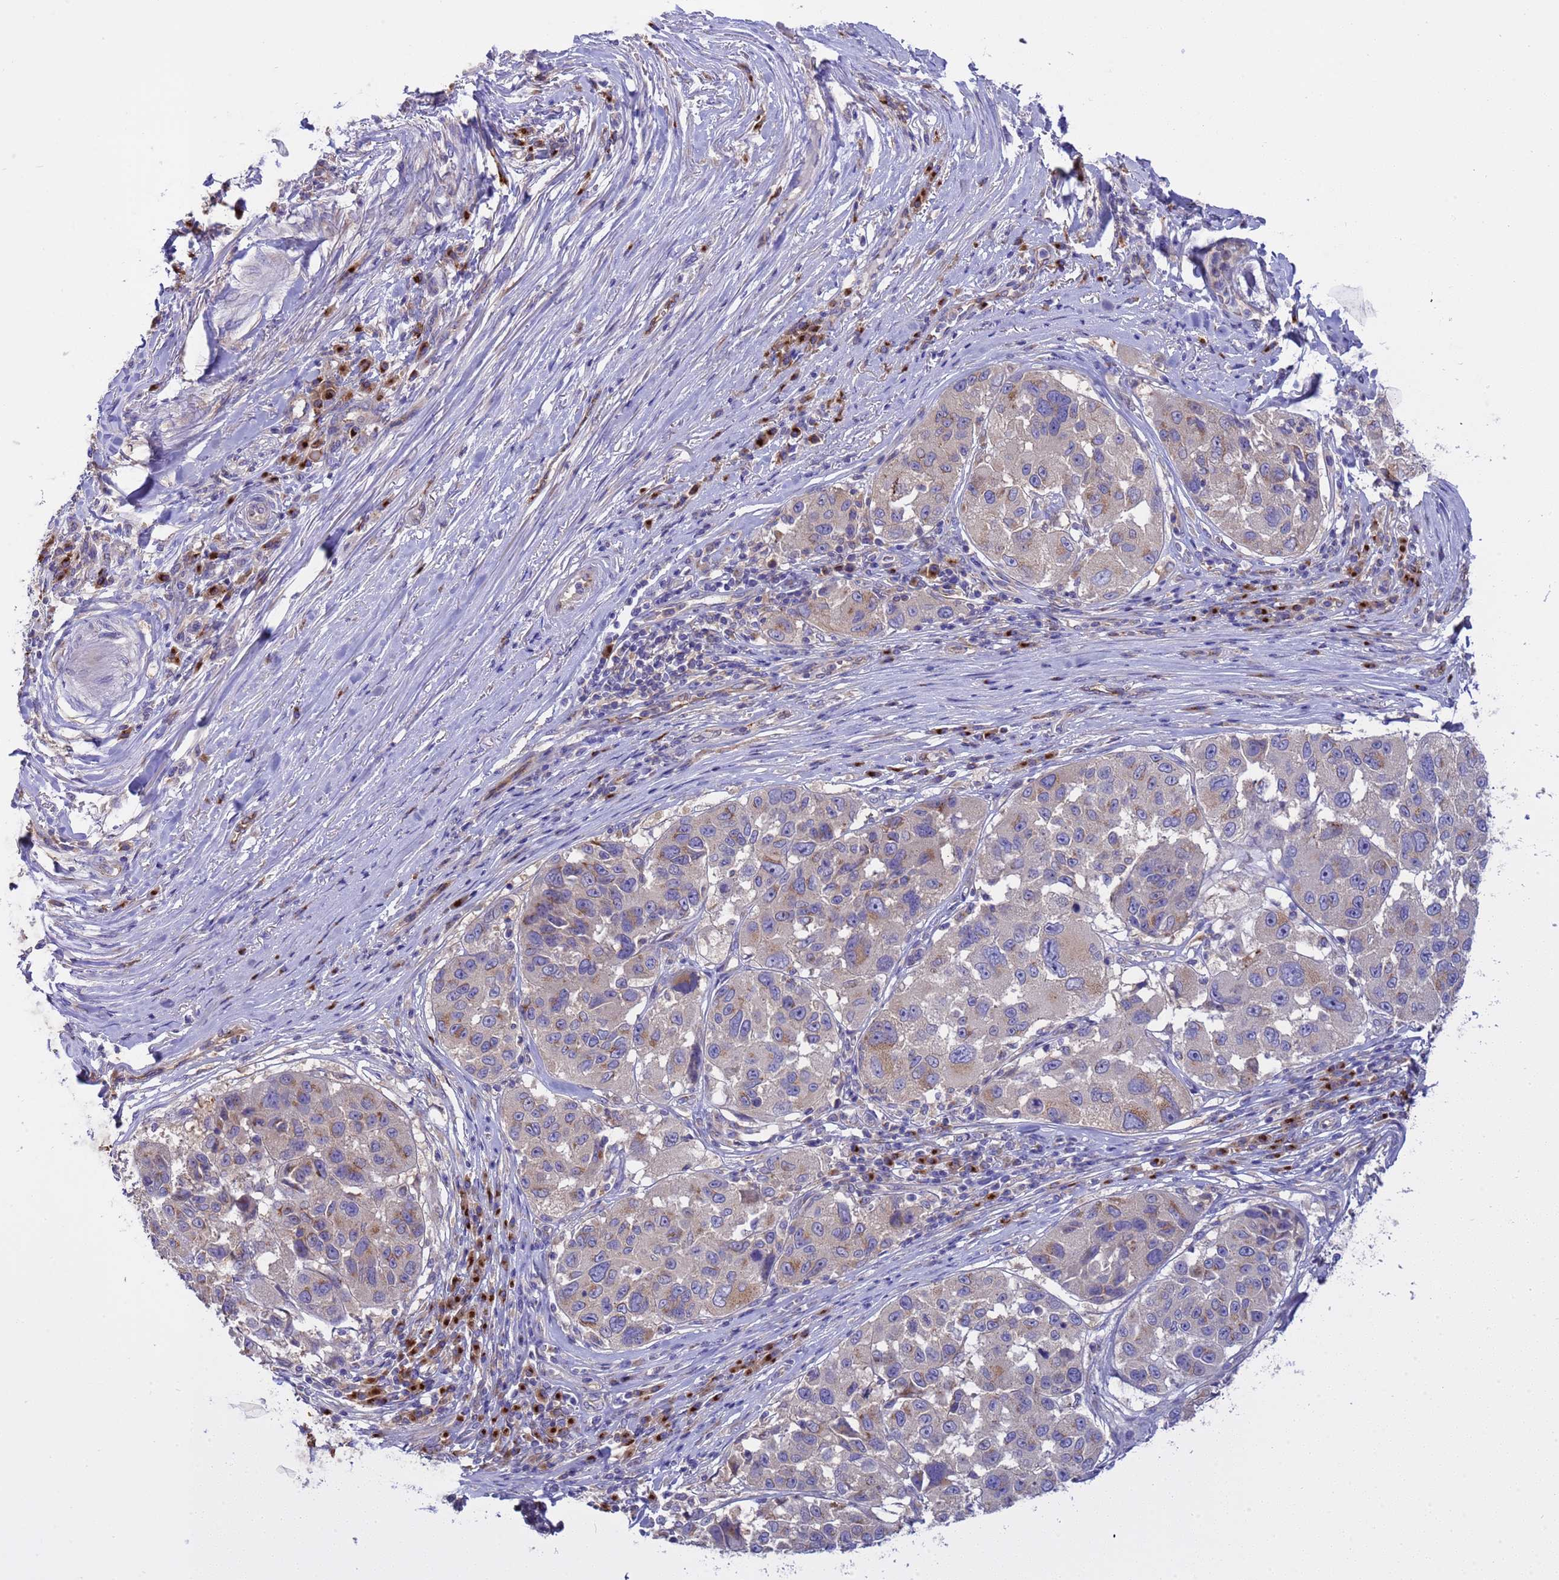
{"staining": {"intensity": "weak", "quantity": "<25%", "location": "cytoplasmic/membranous"}, "tissue": "melanoma", "cell_type": "Tumor cells", "image_type": "cancer", "snomed": [{"axis": "morphology", "description": "Malignant melanoma, NOS"}, {"axis": "topography", "description": "Skin"}], "caption": "Image shows no protein staining in tumor cells of melanoma tissue. (DAB immunohistochemistry with hematoxylin counter stain).", "gene": "ANAPC1", "patient": {"sex": "female", "age": 66}}